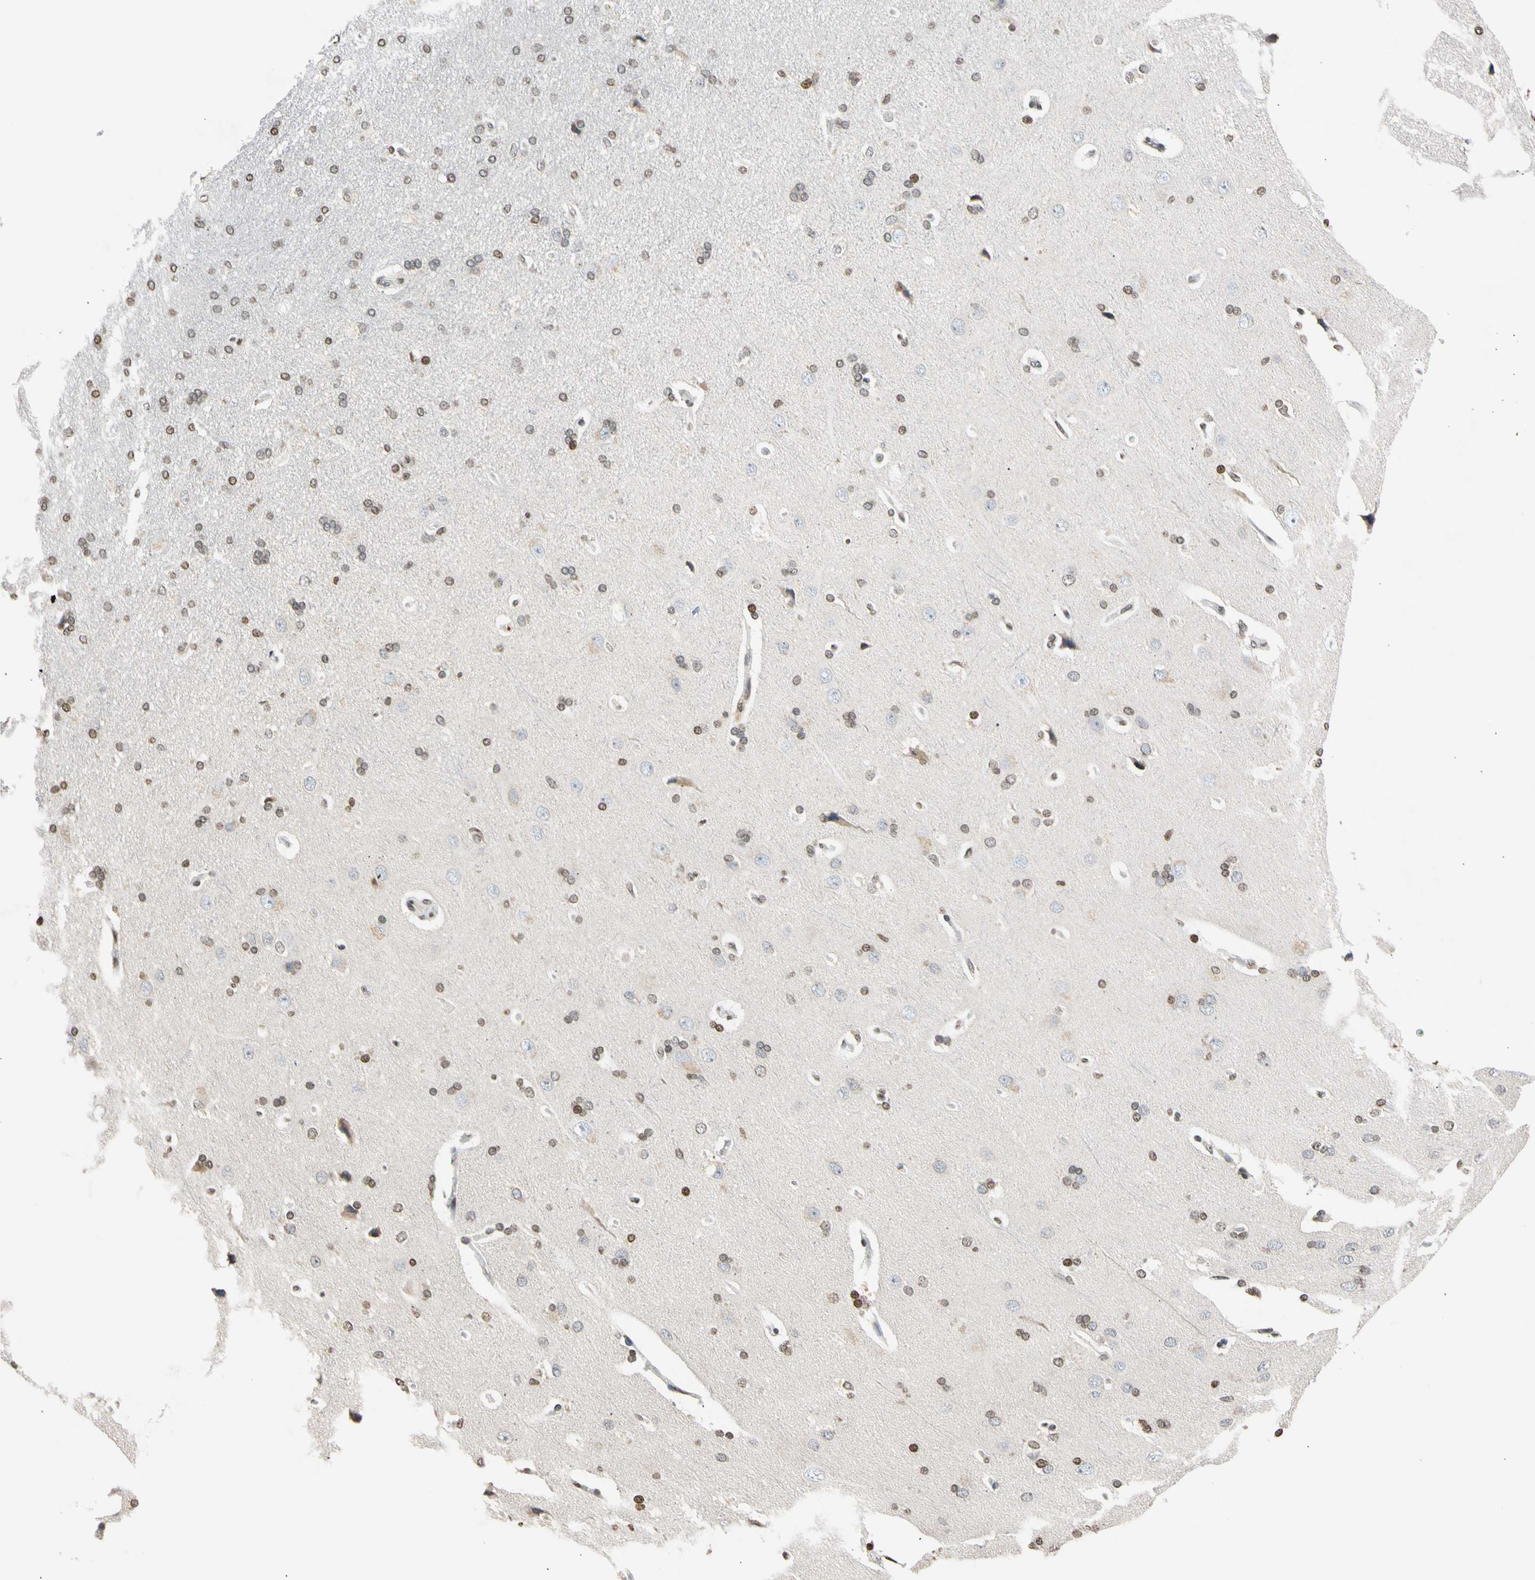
{"staining": {"intensity": "weak", "quantity": "25%-75%", "location": "cytoplasmic/membranous"}, "tissue": "cerebral cortex", "cell_type": "Endothelial cells", "image_type": "normal", "snomed": [{"axis": "morphology", "description": "Normal tissue, NOS"}, {"axis": "topography", "description": "Cerebral cortex"}], "caption": "A brown stain shows weak cytoplasmic/membranous positivity of a protein in endothelial cells of unremarkable cerebral cortex.", "gene": "GPX4", "patient": {"sex": "male", "age": 62}}